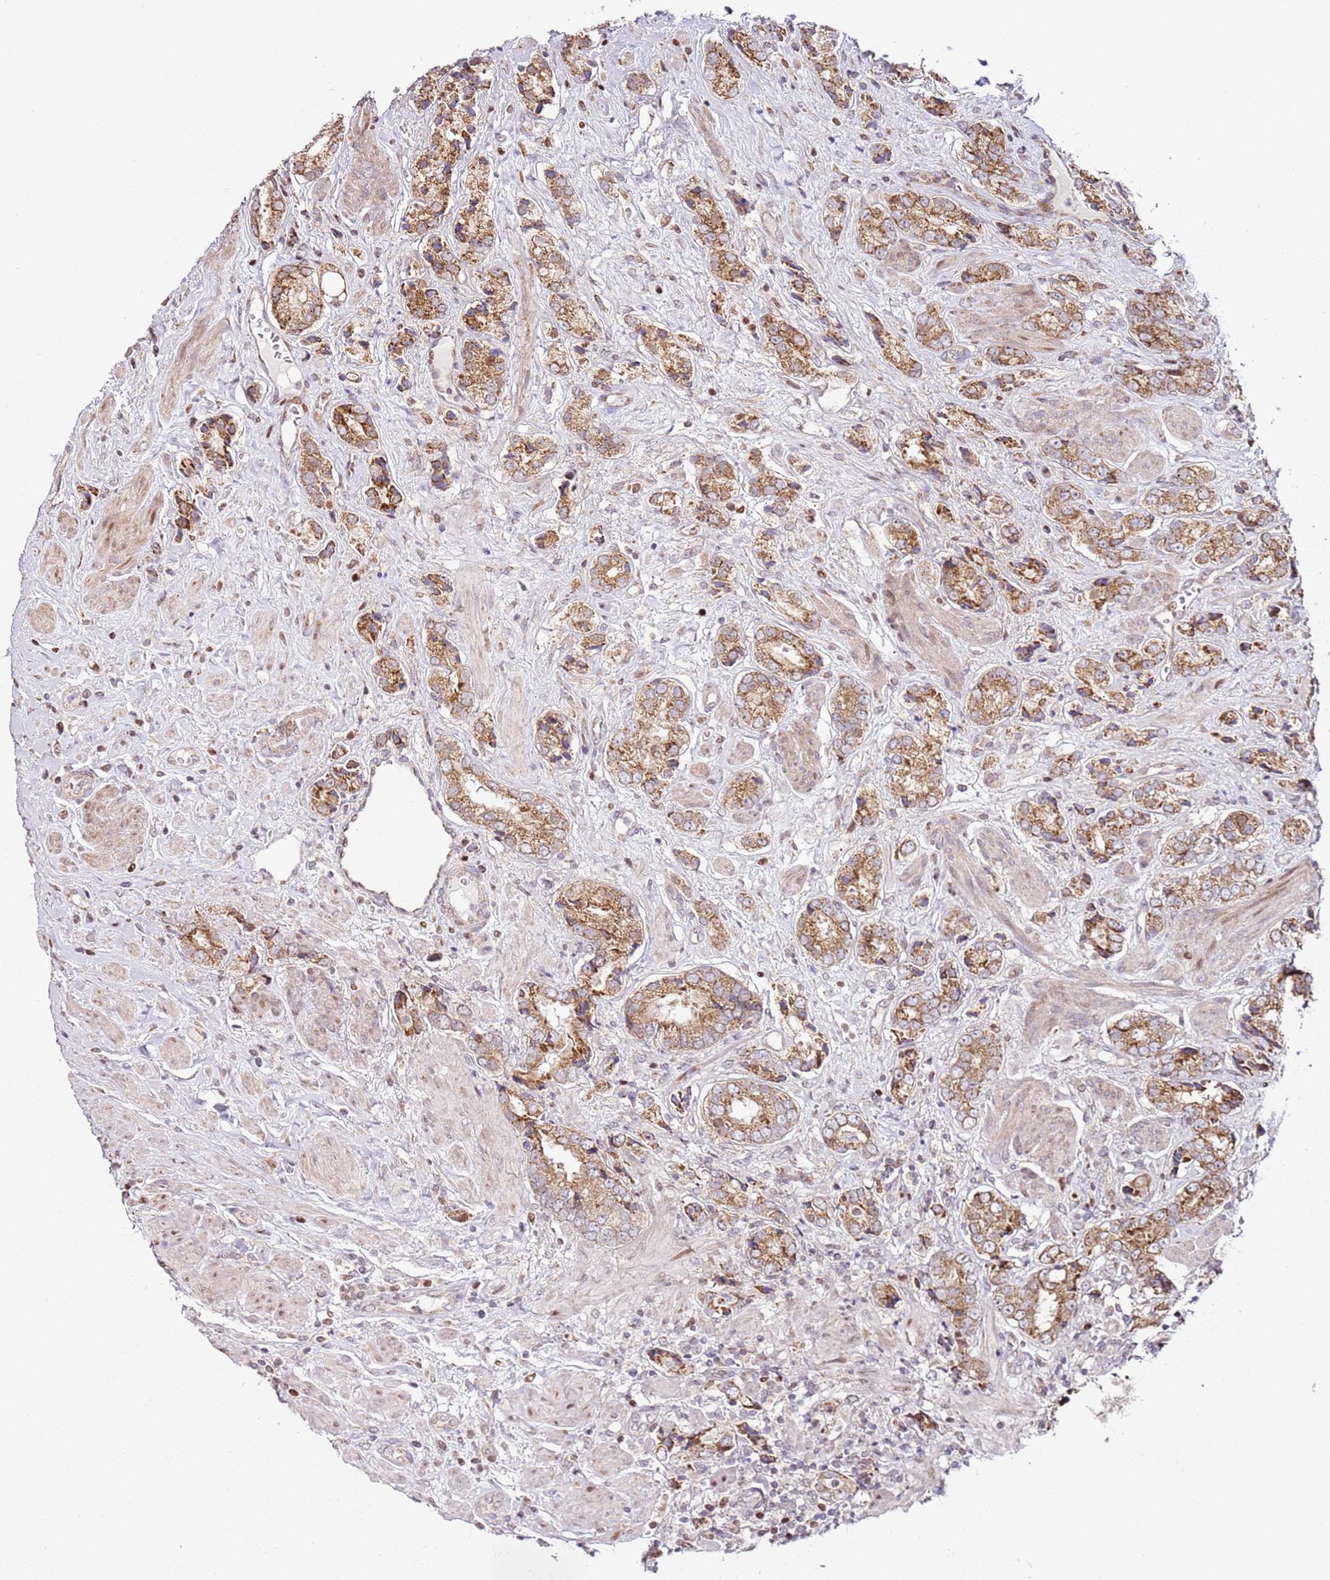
{"staining": {"intensity": "moderate", "quantity": ">75%", "location": "cytoplasmic/membranous"}, "tissue": "prostate cancer", "cell_type": "Tumor cells", "image_type": "cancer", "snomed": [{"axis": "morphology", "description": "Adenocarcinoma, High grade"}, {"axis": "topography", "description": "Prostate and seminal vesicle, NOS"}], "caption": "About >75% of tumor cells in human prostate adenocarcinoma (high-grade) show moderate cytoplasmic/membranous protein staining as visualized by brown immunohistochemical staining.", "gene": "PCTP", "patient": {"sex": "male", "age": 64}}